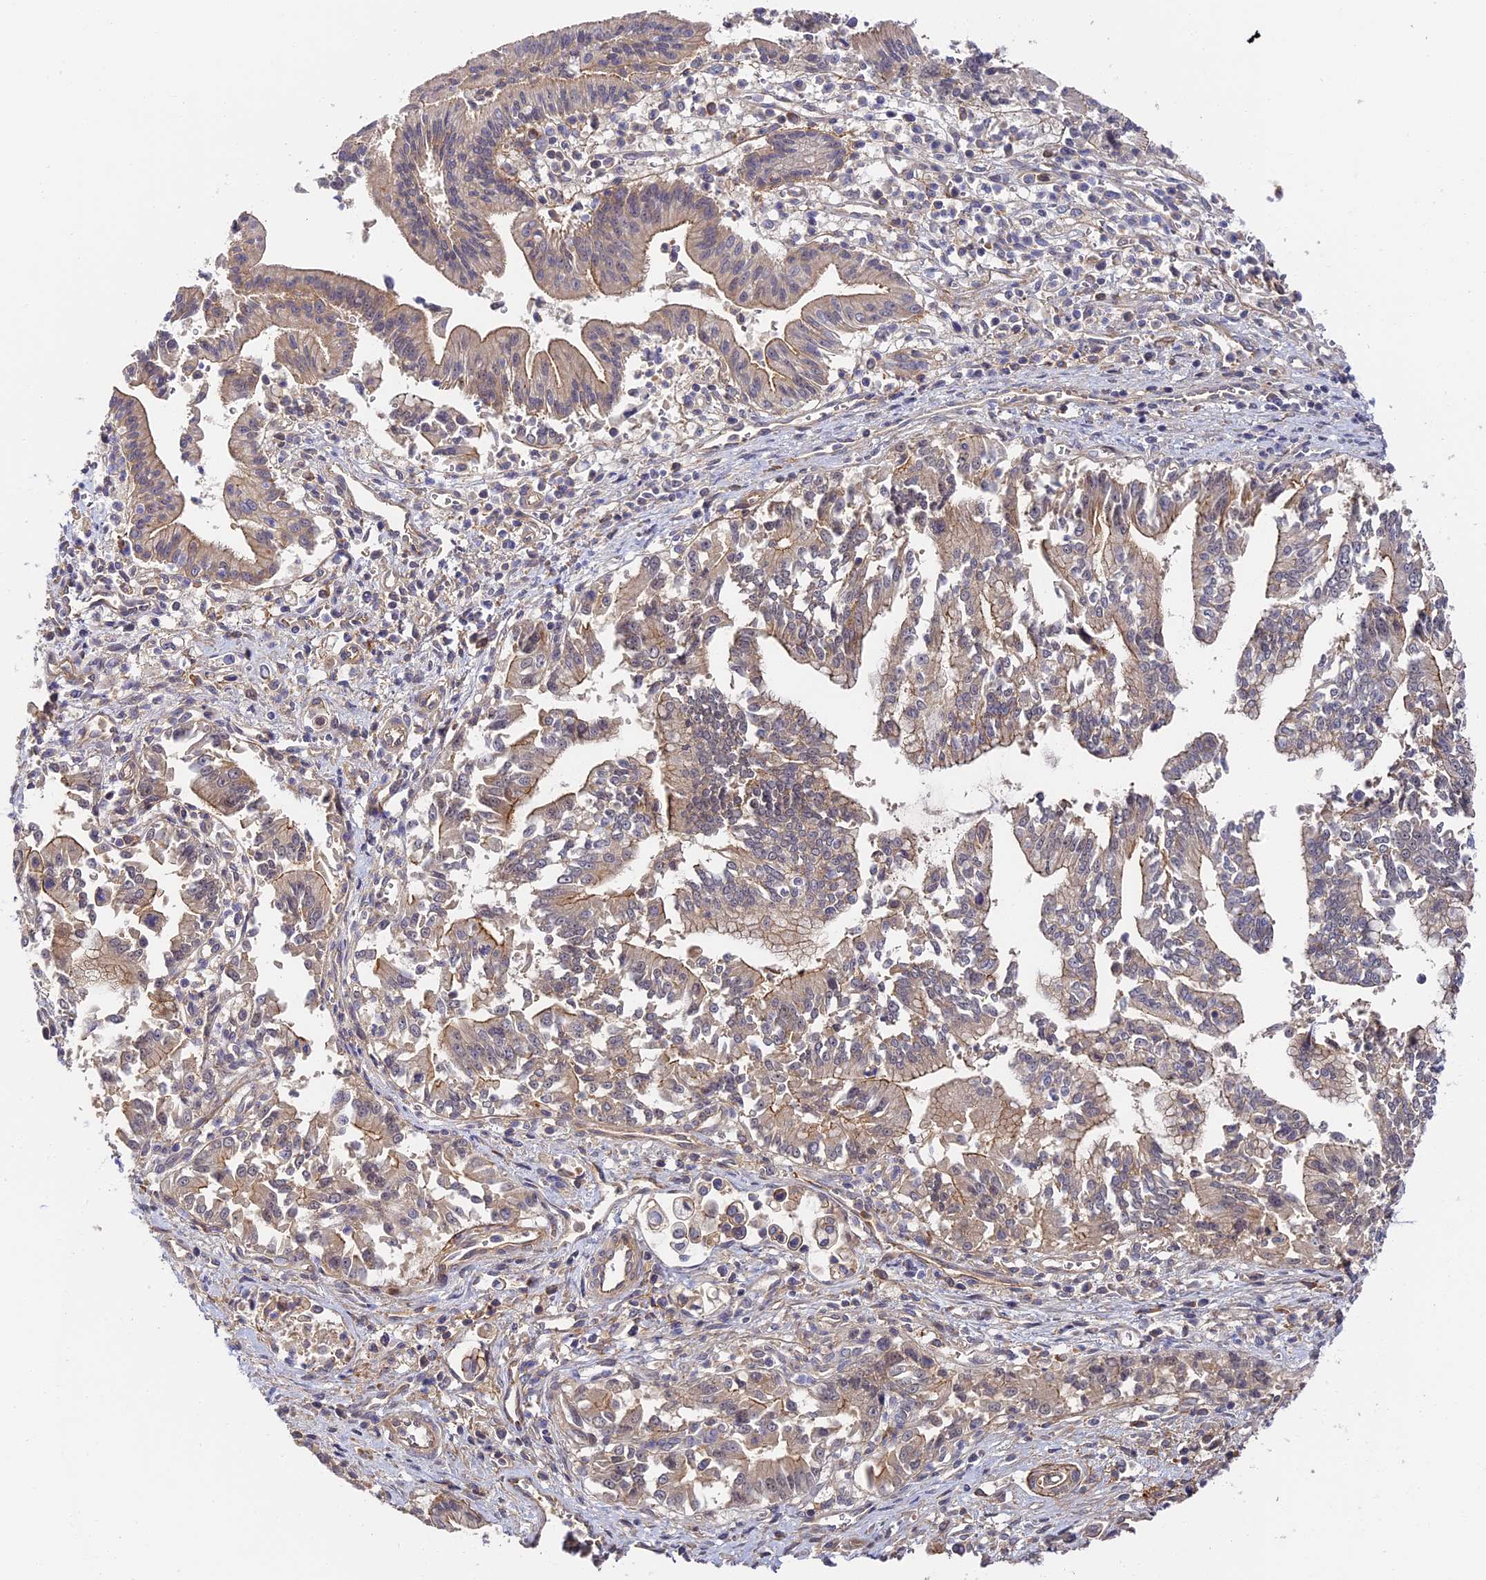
{"staining": {"intensity": "weak", "quantity": "25%-75%", "location": "cytoplasmic/membranous"}, "tissue": "pancreatic cancer", "cell_type": "Tumor cells", "image_type": "cancer", "snomed": [{"axis": "morphology", "description": "Adenocarcinoma, NOS"}, {"axis": "topography", "description": "Pancreas"}], "caption": "Tumor cells reveal low levels of weak cytoplasmic/membranous expression in about 25%-75% of cells in pancreatic cancer. The protein of interest is shown in brown color, while the nuclei are stained blue.", "gene": "MISP3", "patient": {"sex": "male", "age": 78}}